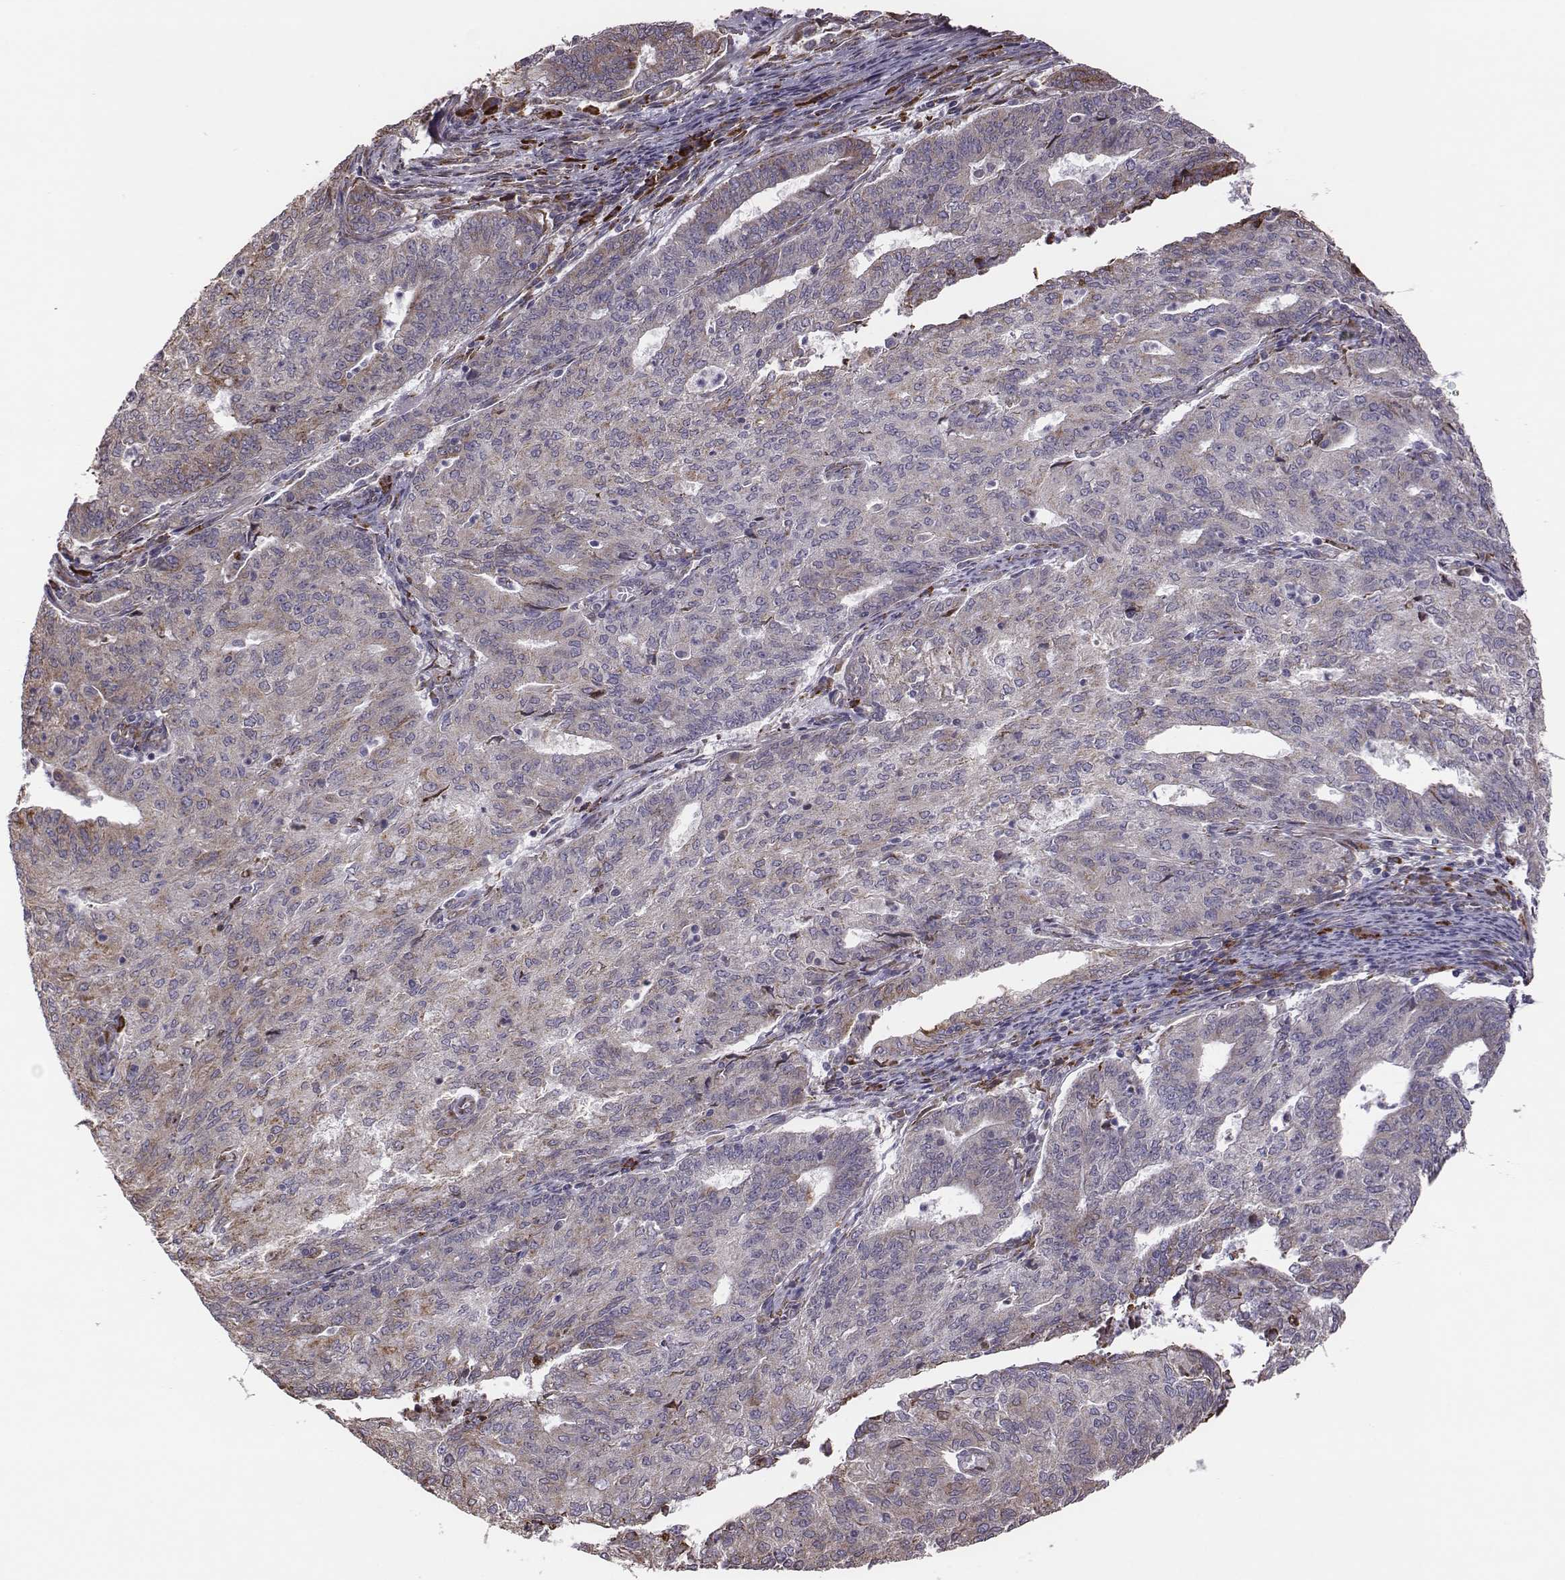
{"staining": {"intensity": "moderate", "quantity": ">75%", "location": "cytoplasmic/membranous"}, "tissue": "endometrial cancer", "cell_type": "Tumor cells", "image_type": "cancer", "snomed": [{"axis": "morphology", "description": "Adenocarcinoma, NOS"}, {"axis": "topography", "description": "Endometrium"}], "caption": "Immunohistochemistry (IHC) image of neoplastic tissue: human endometrial cancer stained using immunohistochemistry exhibits medium levels of moderate protein expression localized specifically in the cytoplasmic/membranous of tumor cells, appearing as a cytoplasmic/membranous brown color.", "gene": "SELENOI", "patient": {"sex": "female", "age": 82}}